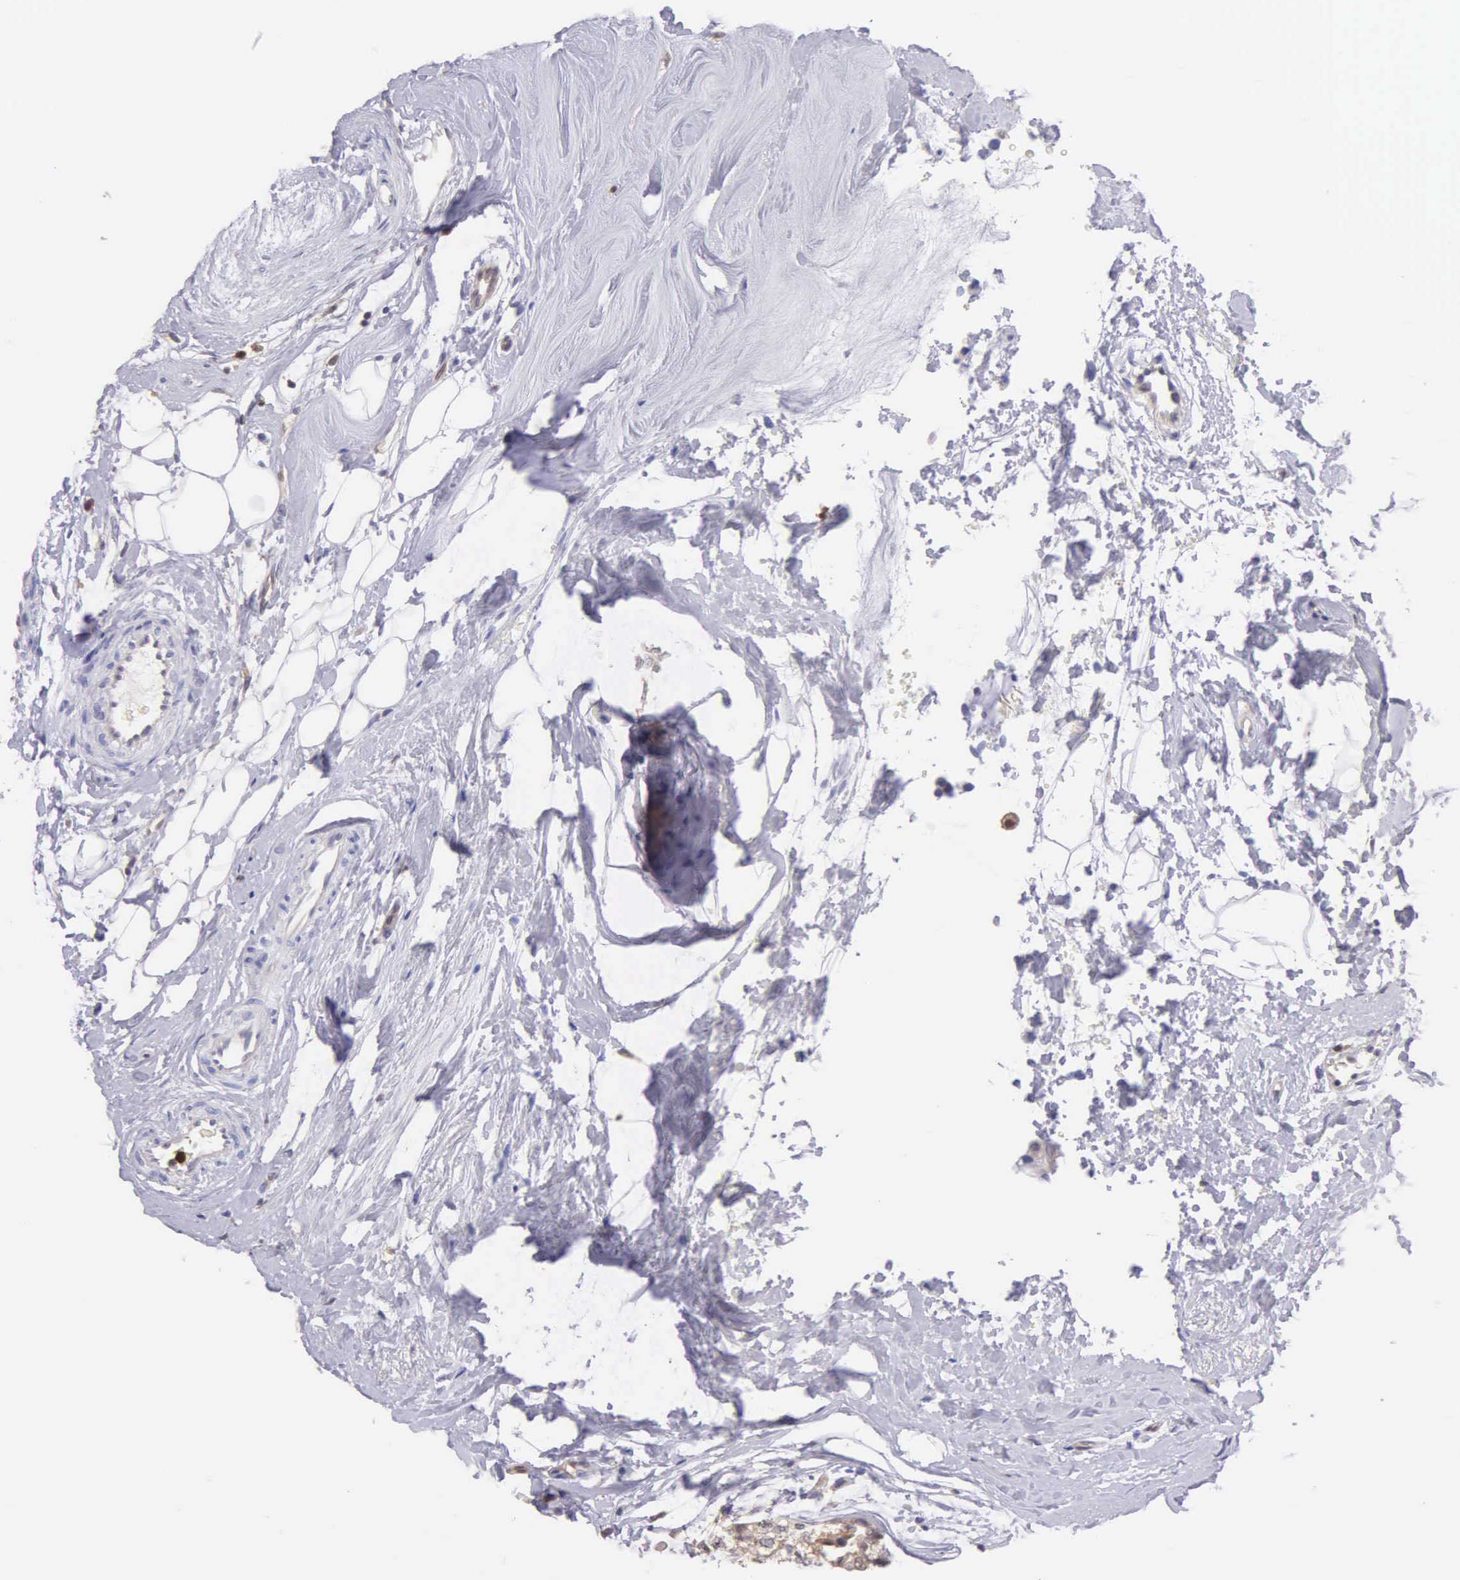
{"staining": {"intensity": "weak", "quantity": ">75%", "location": "cytoplasmic/membranous"}, "tissue": "breast cancer", "cell_type": "Tumor cells", "image_type": "cancer", "snomed": [{"axis": "morphology", "description": "Duct carcinoma"}, {"axis": "topography", "description": "Breast"}], "caption": "Immunohistochemical staining of breast cancer (infiltrating ductal carcinoma) shows low levels of weak cytoplasmic/membranous protein staining in approximately >75% of tumor cells. (DAB (3,3'-diaminobenzidine) IHC with brightfield microscopy, high magnification).", "gene": "BID", "patient": {"sex": "female", "age": 69}}